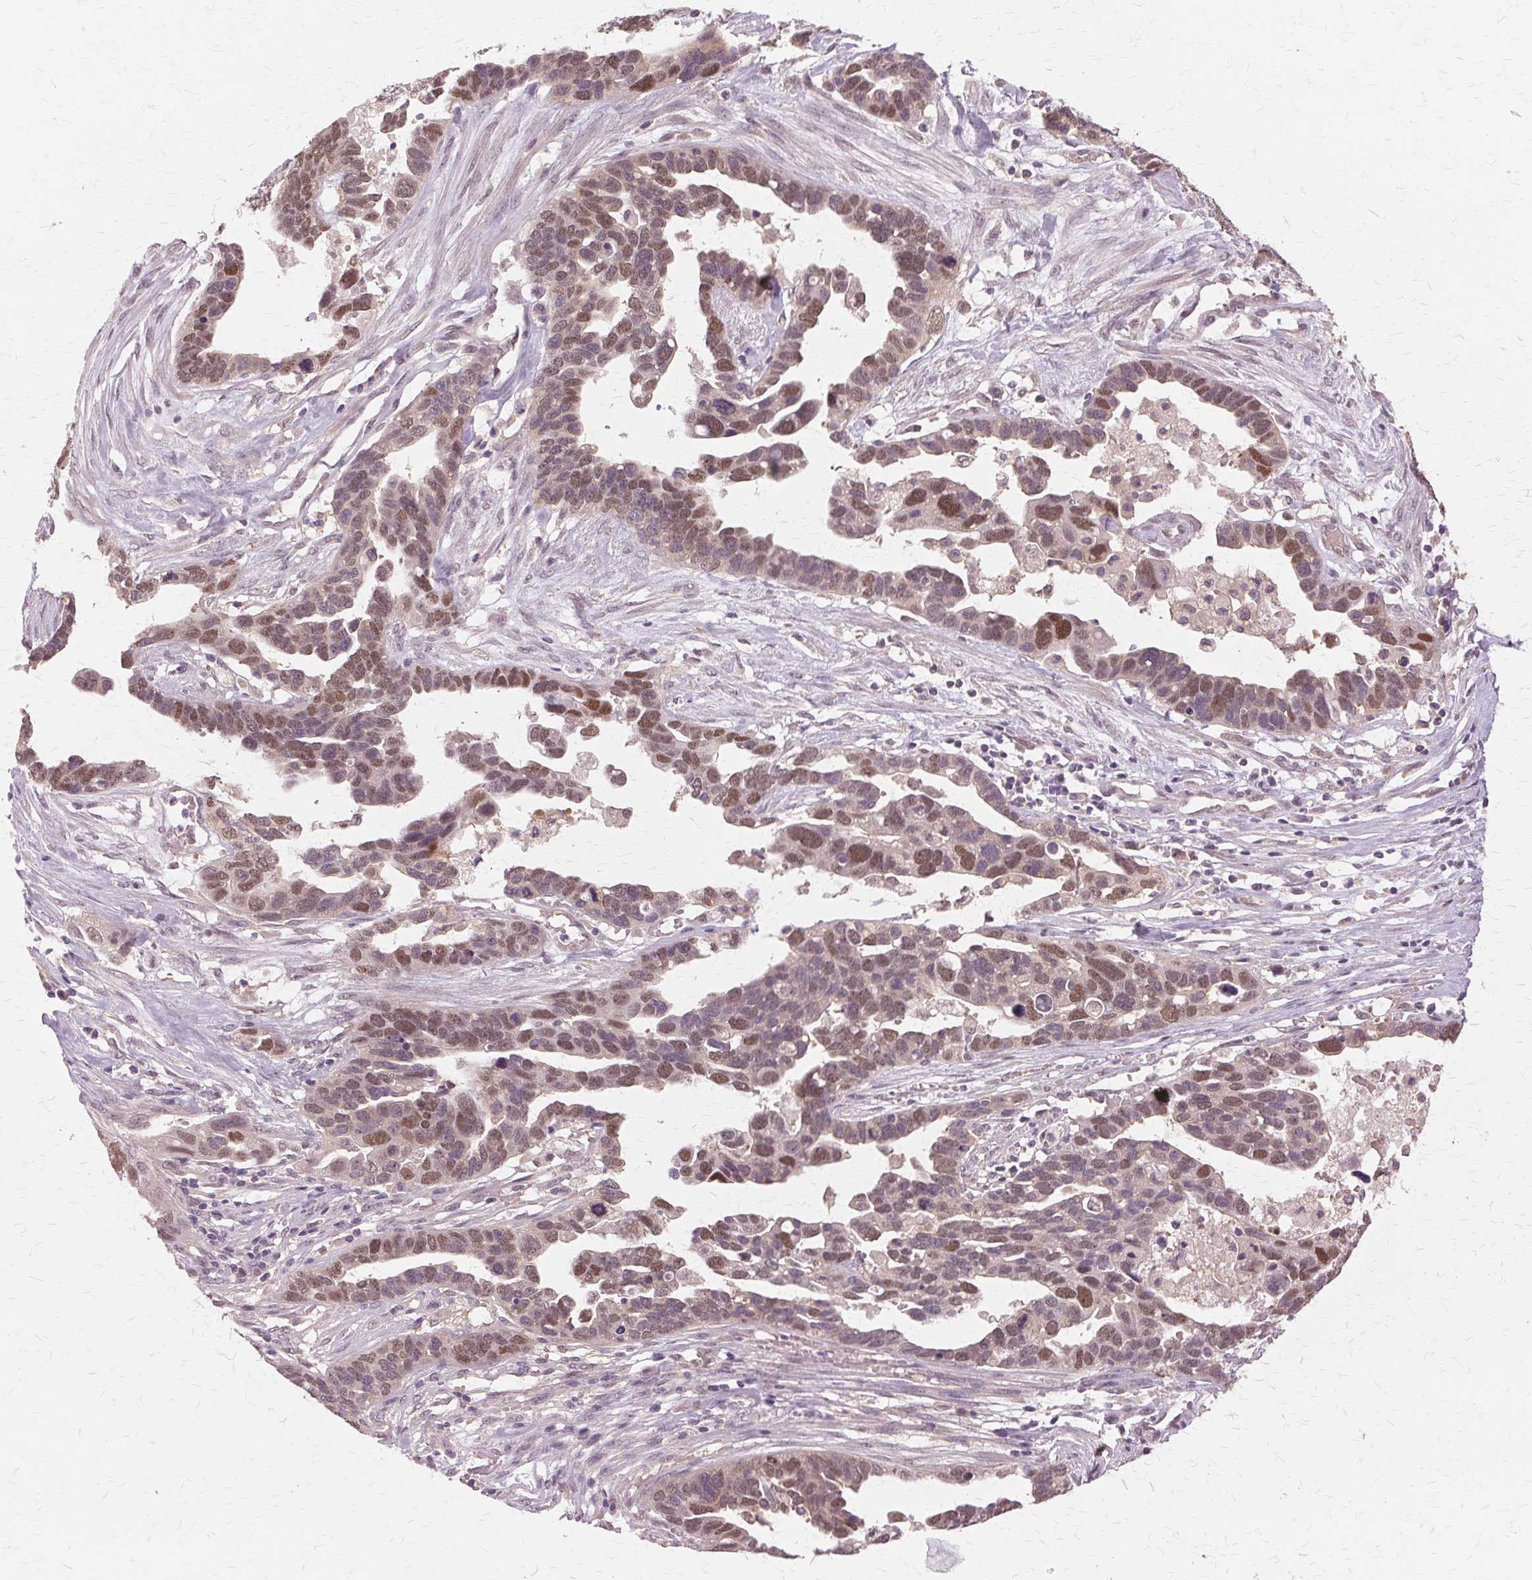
{"staining": {"intensity": "moderate", "quantity": "25%-75%", "location": "nuclear"}, "tissue": "ovarian cancer", "cell_type": "Tumor cells", "image_type": "cancer", "snomed": [{"axis": "morphology", "description": "Cystadenocarcinoma, serous, NOS"}, {"axis": "topography", "description": "Ovary"}], "caption": "Ovarian cancer (serous cystadenocarcinoma) stained with a brown dye displays moderate nuclear positive expression in approximately 25%-75% of tumor cells.", "gene": "PRMT5", "patient": {"sex": "female", "age": 54}}